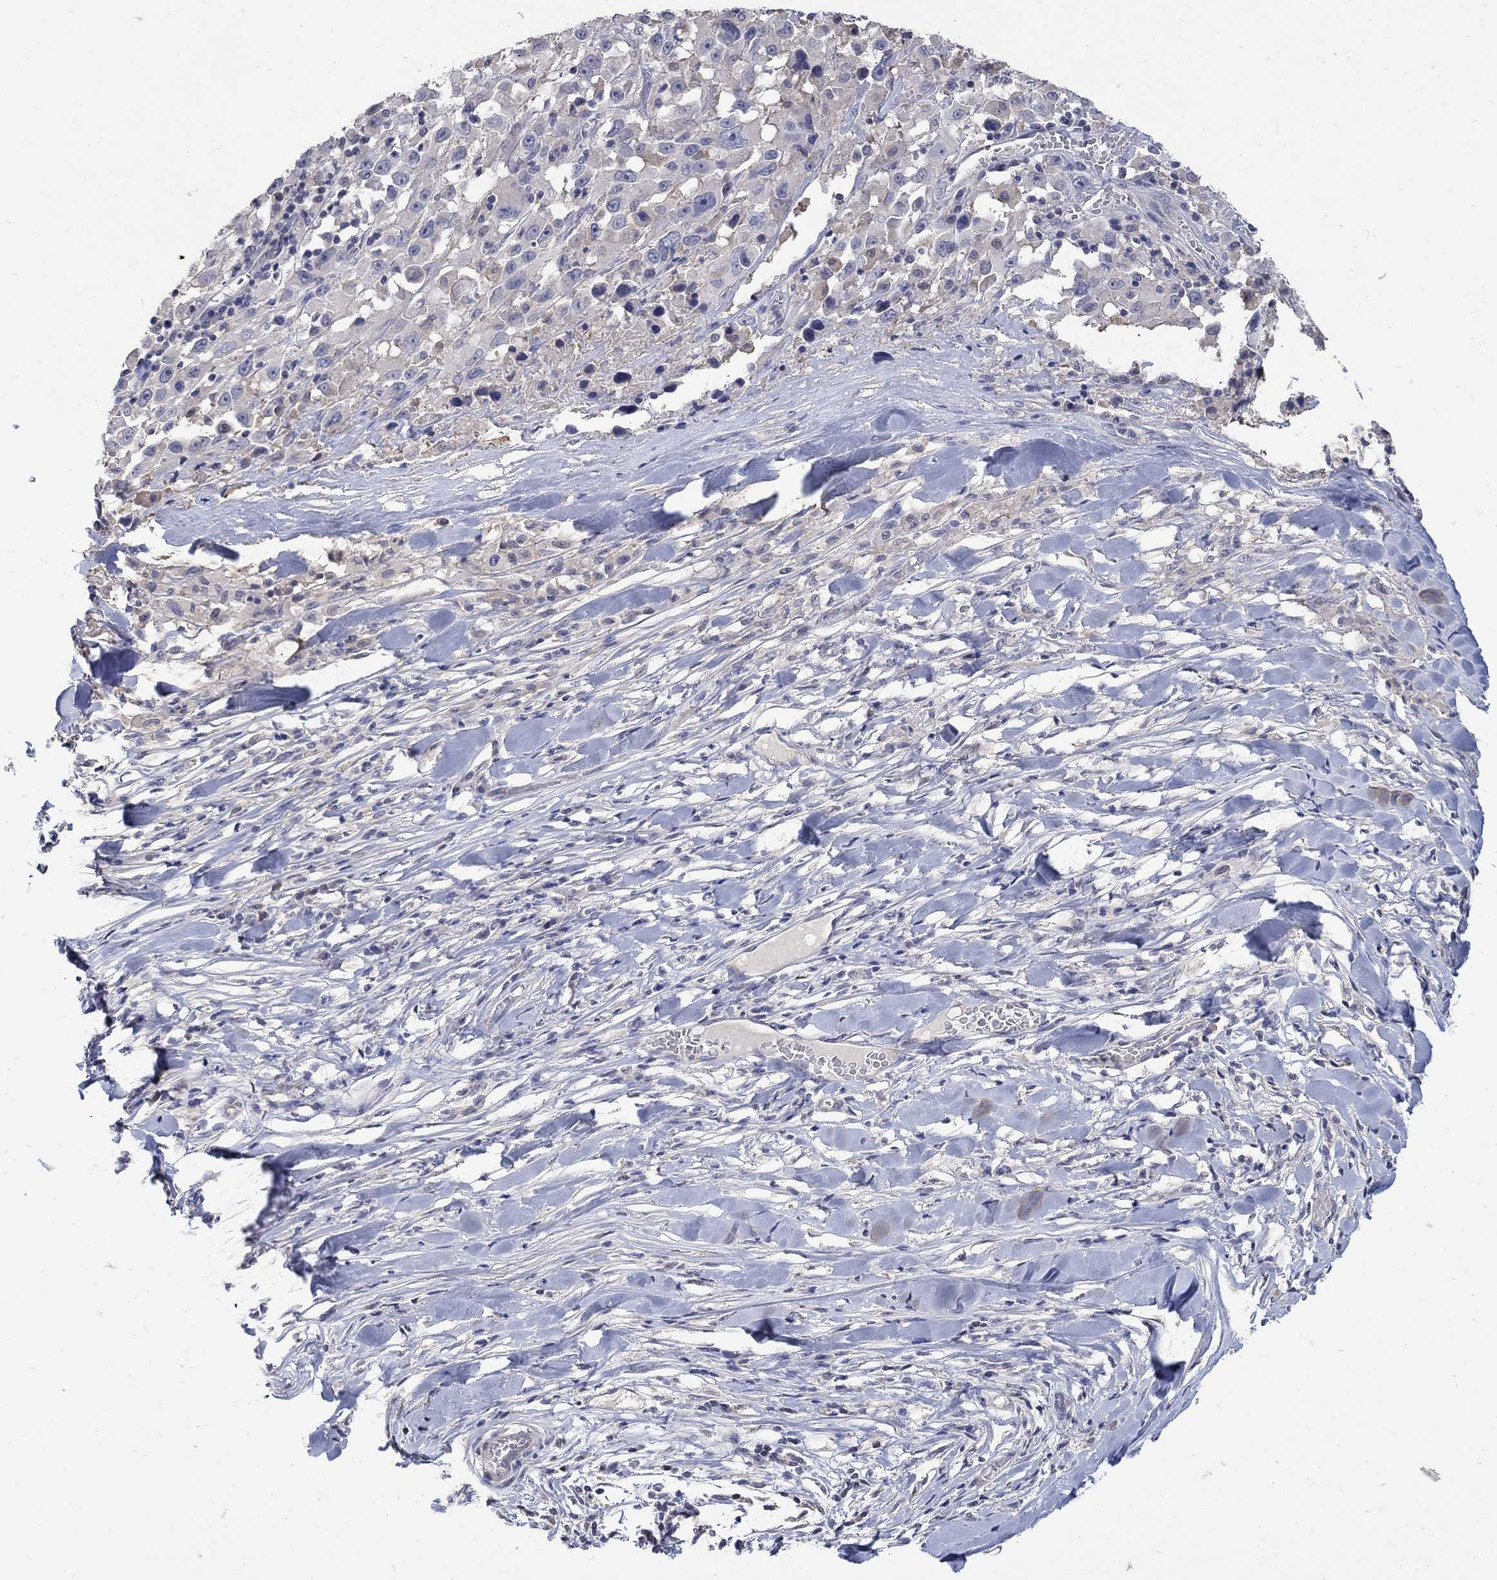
{"staining": {"intensity": "negative", "quantity": "none", "location": "none"}, "tissue": "melanoma", "cell_type": "Tumor cells", "image_type": "cancer", "snomed": [{"axis": "morphology", "description": "Malignant melanoma, Metastatic site"}, {"axis": "topography", "description": "Lymph node"}], "caption": "Tumor cells show no significant positivity in malignant melanoma (metastatic site).", "gene": "CETN1", "patient": {"sex": "male", "age": 50}}